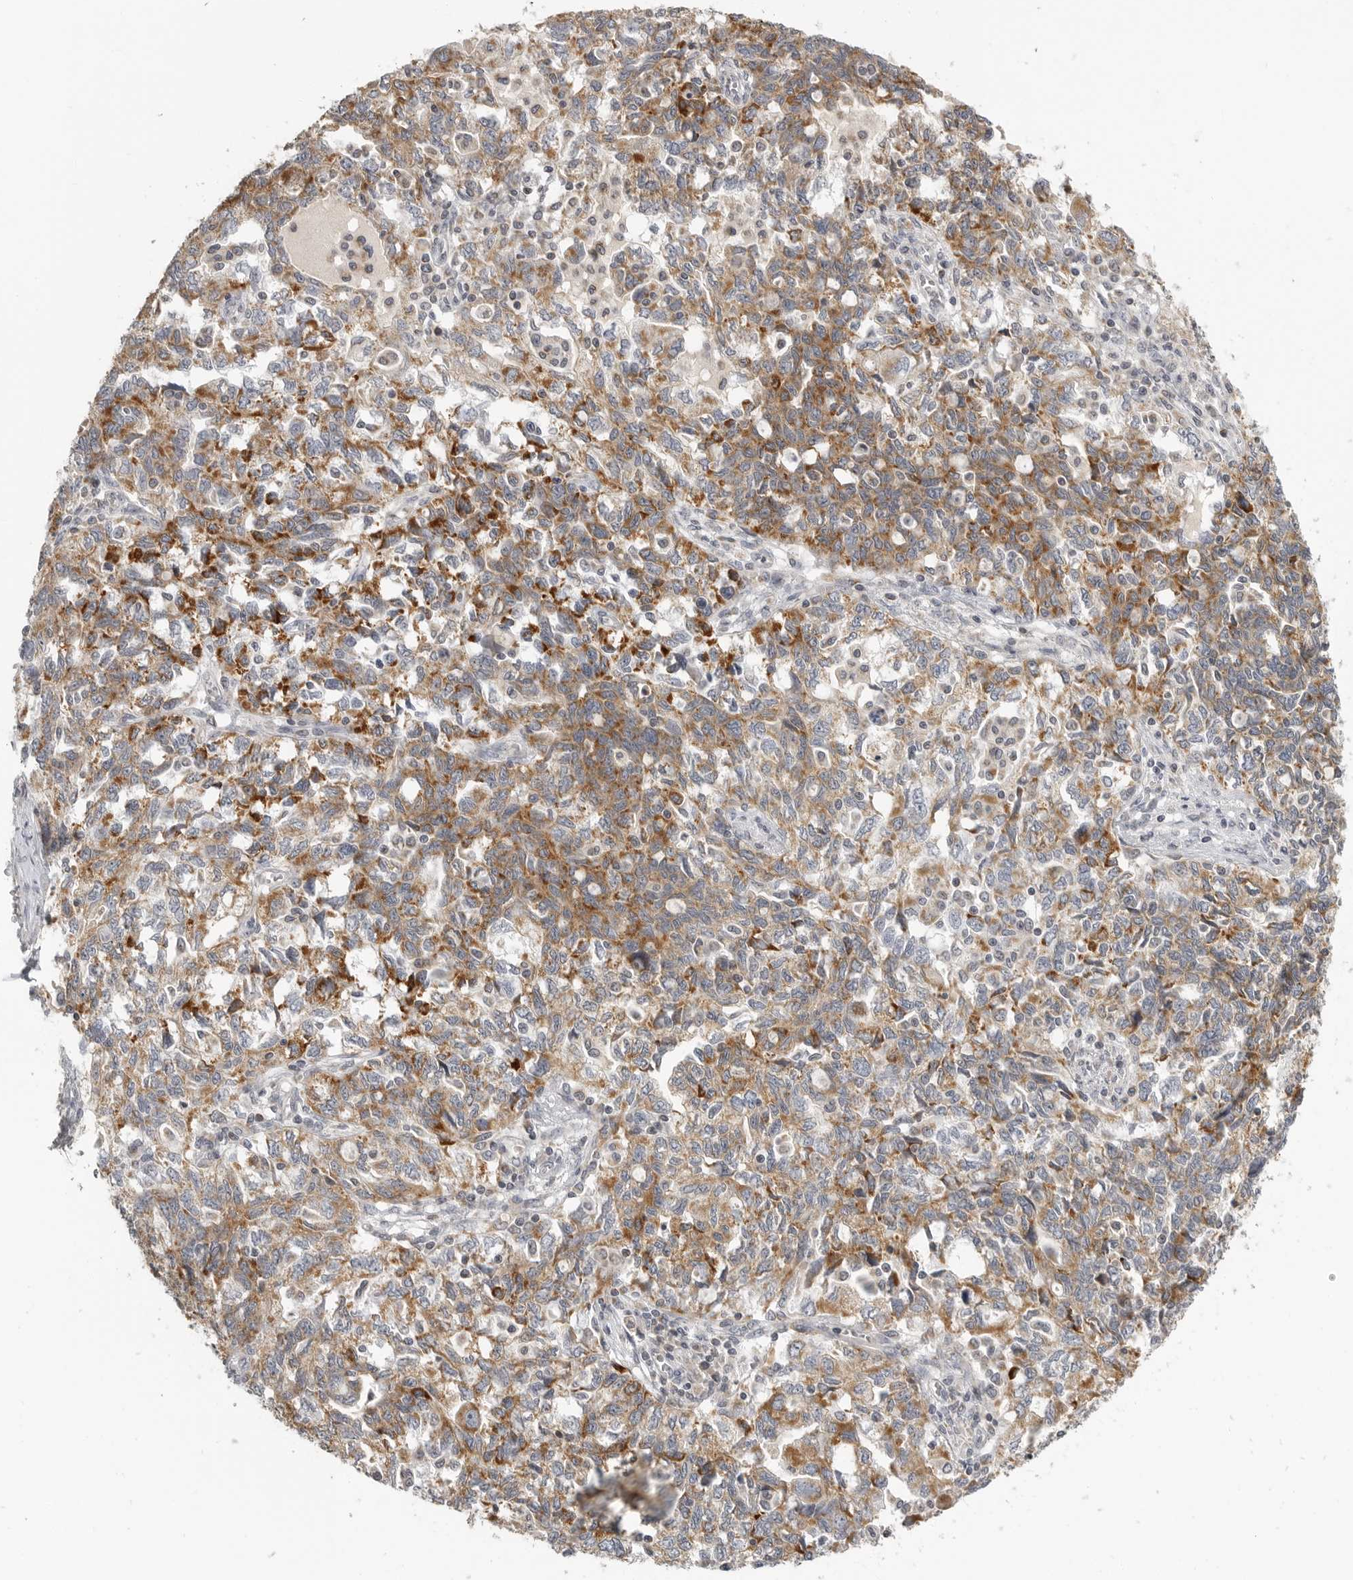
{"staining": {"intensity": "moderate", "quantity": ">75%", "location": "cytoplasmic/membranous"}, "tissue": "ovarian cancer", "cell_type": "Tumor cells", "image_type": "cancer", "snomed": [{"axis": "morphology", "description": "Carcinoma, NOS"}, {"axis": "morphology", "description": "Cystadenocarcinoma, serous, NOS"}, {"axis": "topography", "description": "Ovary"}], "caption": "Serous cystadenocarcinoma (ovarian) stained for a protein (brown) exhibits moderate cytoplasmic/membranous positive expression in about >75% of tumor cells.", "gene": "RXFP3", "patient": {"sex": "female", "age": 69}}